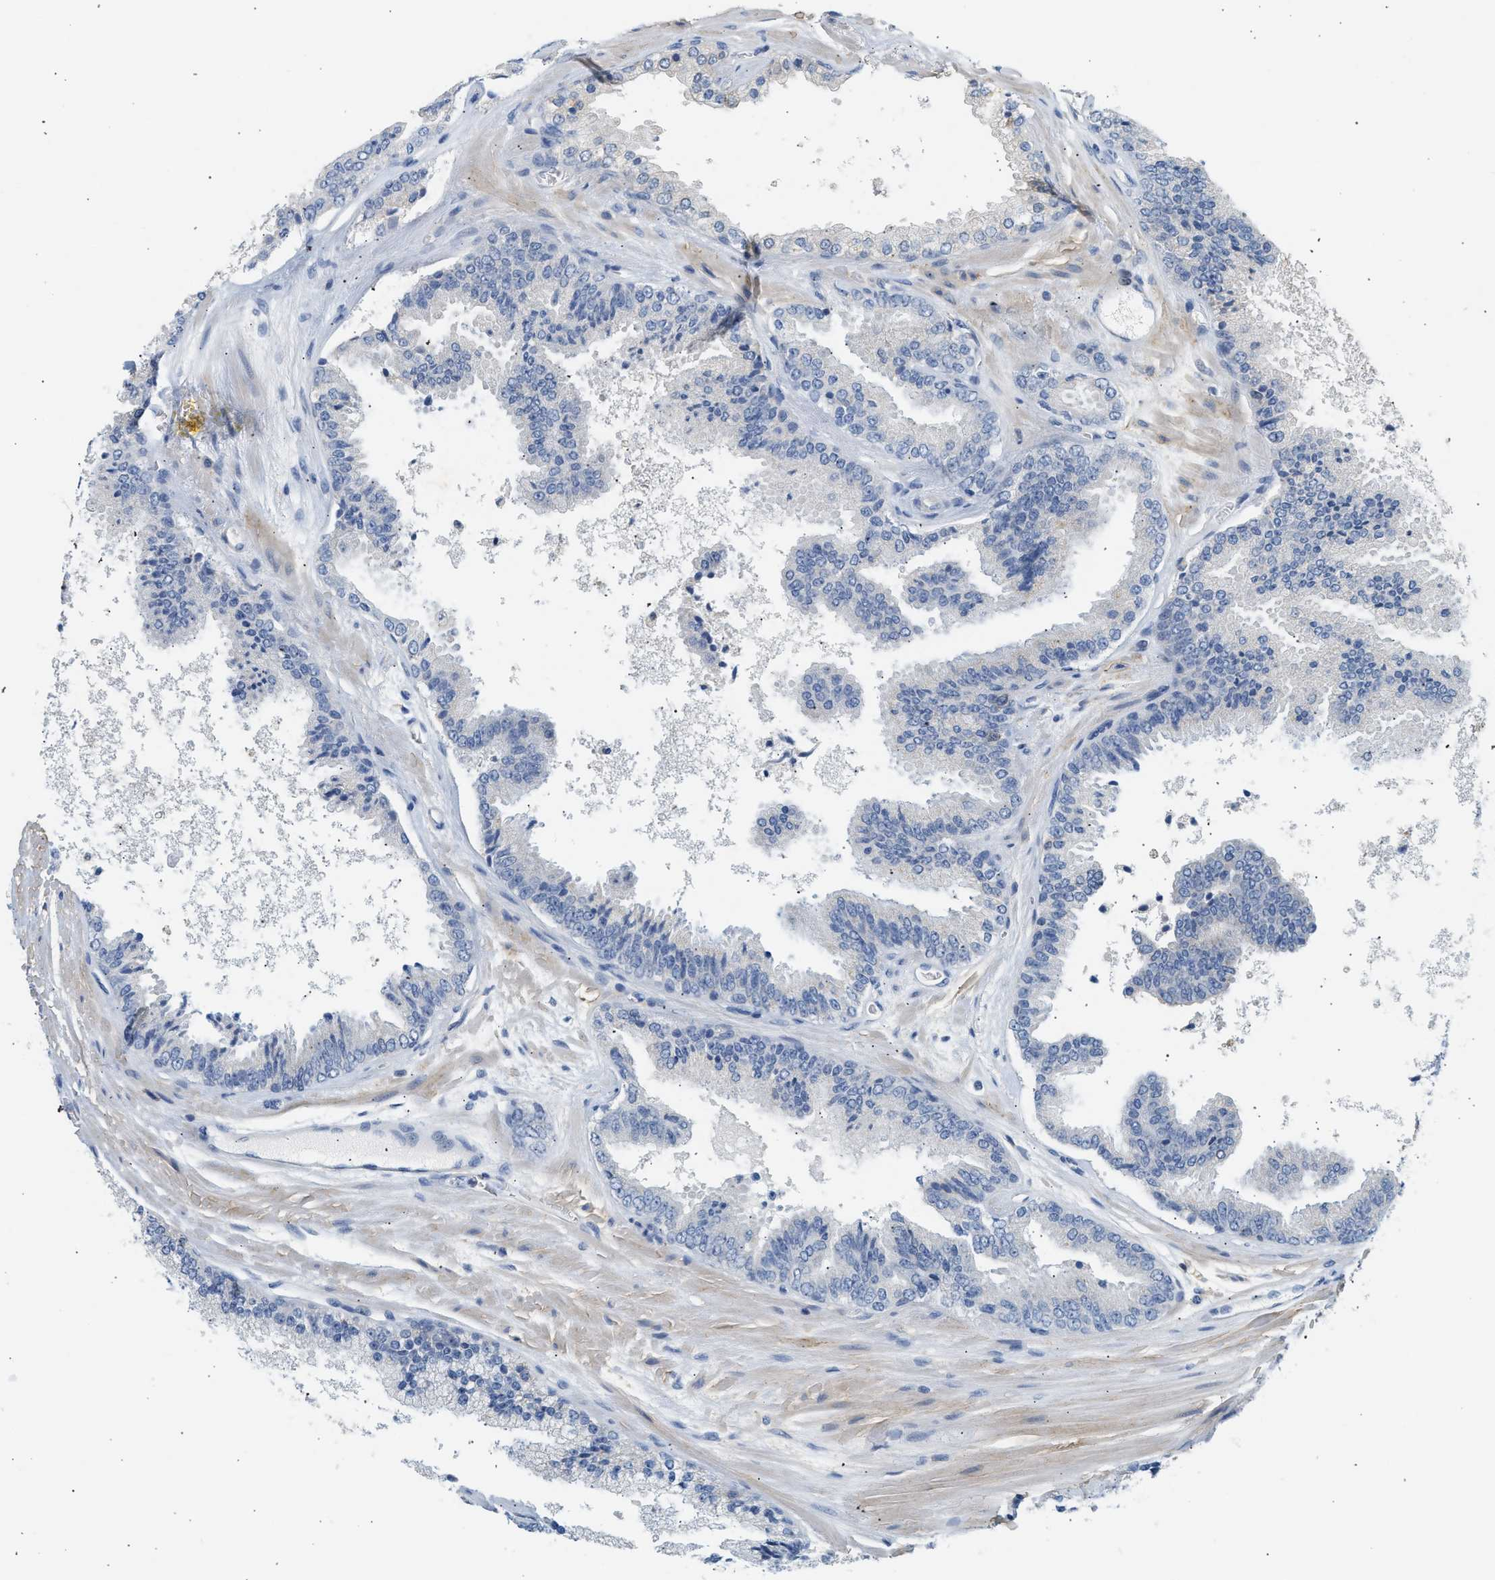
{"staining": {"intensity": "negative", "quantity": "none", "location": "none"}, "tissue": "prostate cancer", "cell_type": "Tumor cells", "image_type": "cancer", "snomed": [{"axis": "morphology", "description": "Adenocarcinoma, High grade"}, {"axis": "topography", "description": "Prostate"}], "caption": "Prostate cancer (high-grade adenocarcinoma) stained for a protein using immunohistochemistry reveals no positivity tumor cells.", "gene": "BVES", "patient": {"sex": "male", "age": 65}}